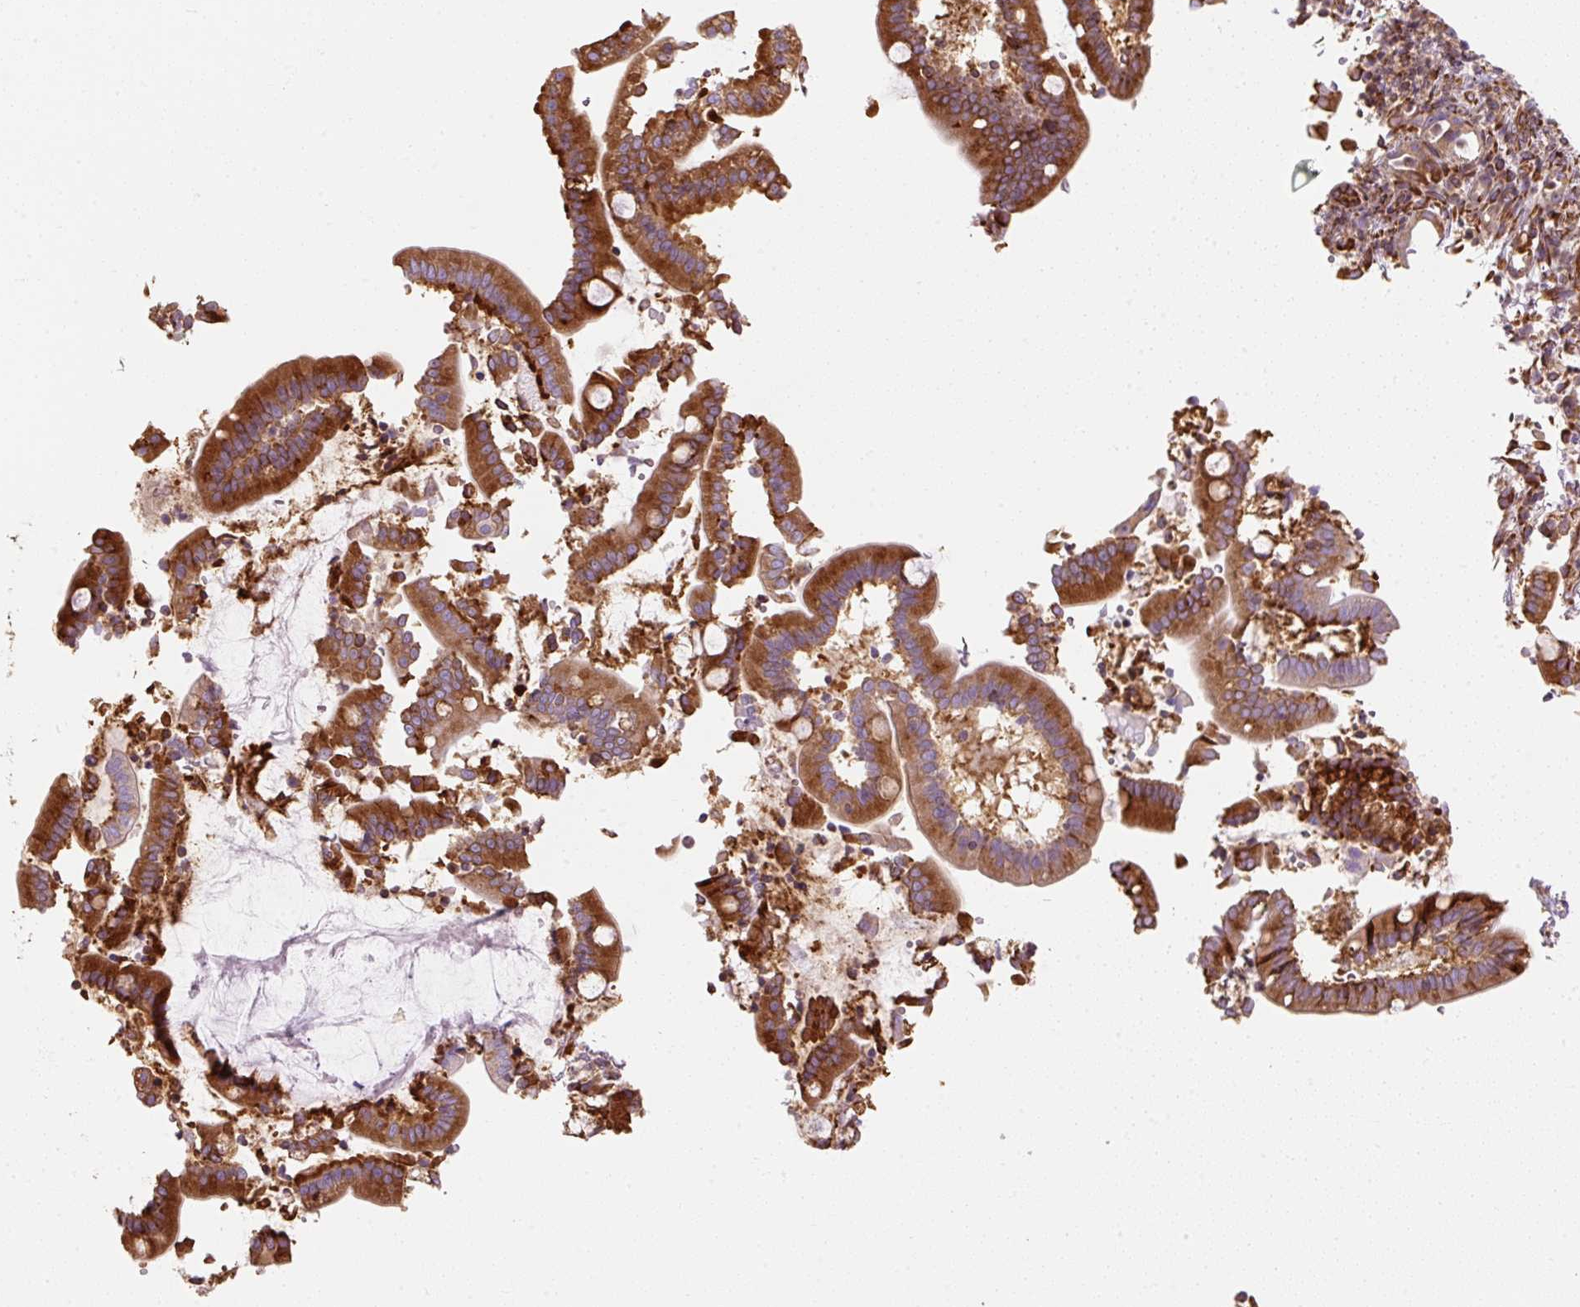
{"staining": {"intensity": "strong", "quantity": ">75%", "location": "cytoplasmic/membranous"}, "tissue": "pancreatic cancer", "cell_type": "Tumor cells", "image_type": "cancer", "snomed": [{"axis": "morphology", "description": "Normal tissue, NOS"}, {"axis": "morphology", "description": "Adenocarcinoma, NOS"}, {"axis": "topography", "description": "Pancreas"}], "caption": "This image shows IHC staining of human adenocarcinoma (pancreatic), with high strong cytoplasmic/membranous expression in about >75% of tumor cells.", "gene": "PRKCSH", "patient": {"sex": "female", "age": 55}}